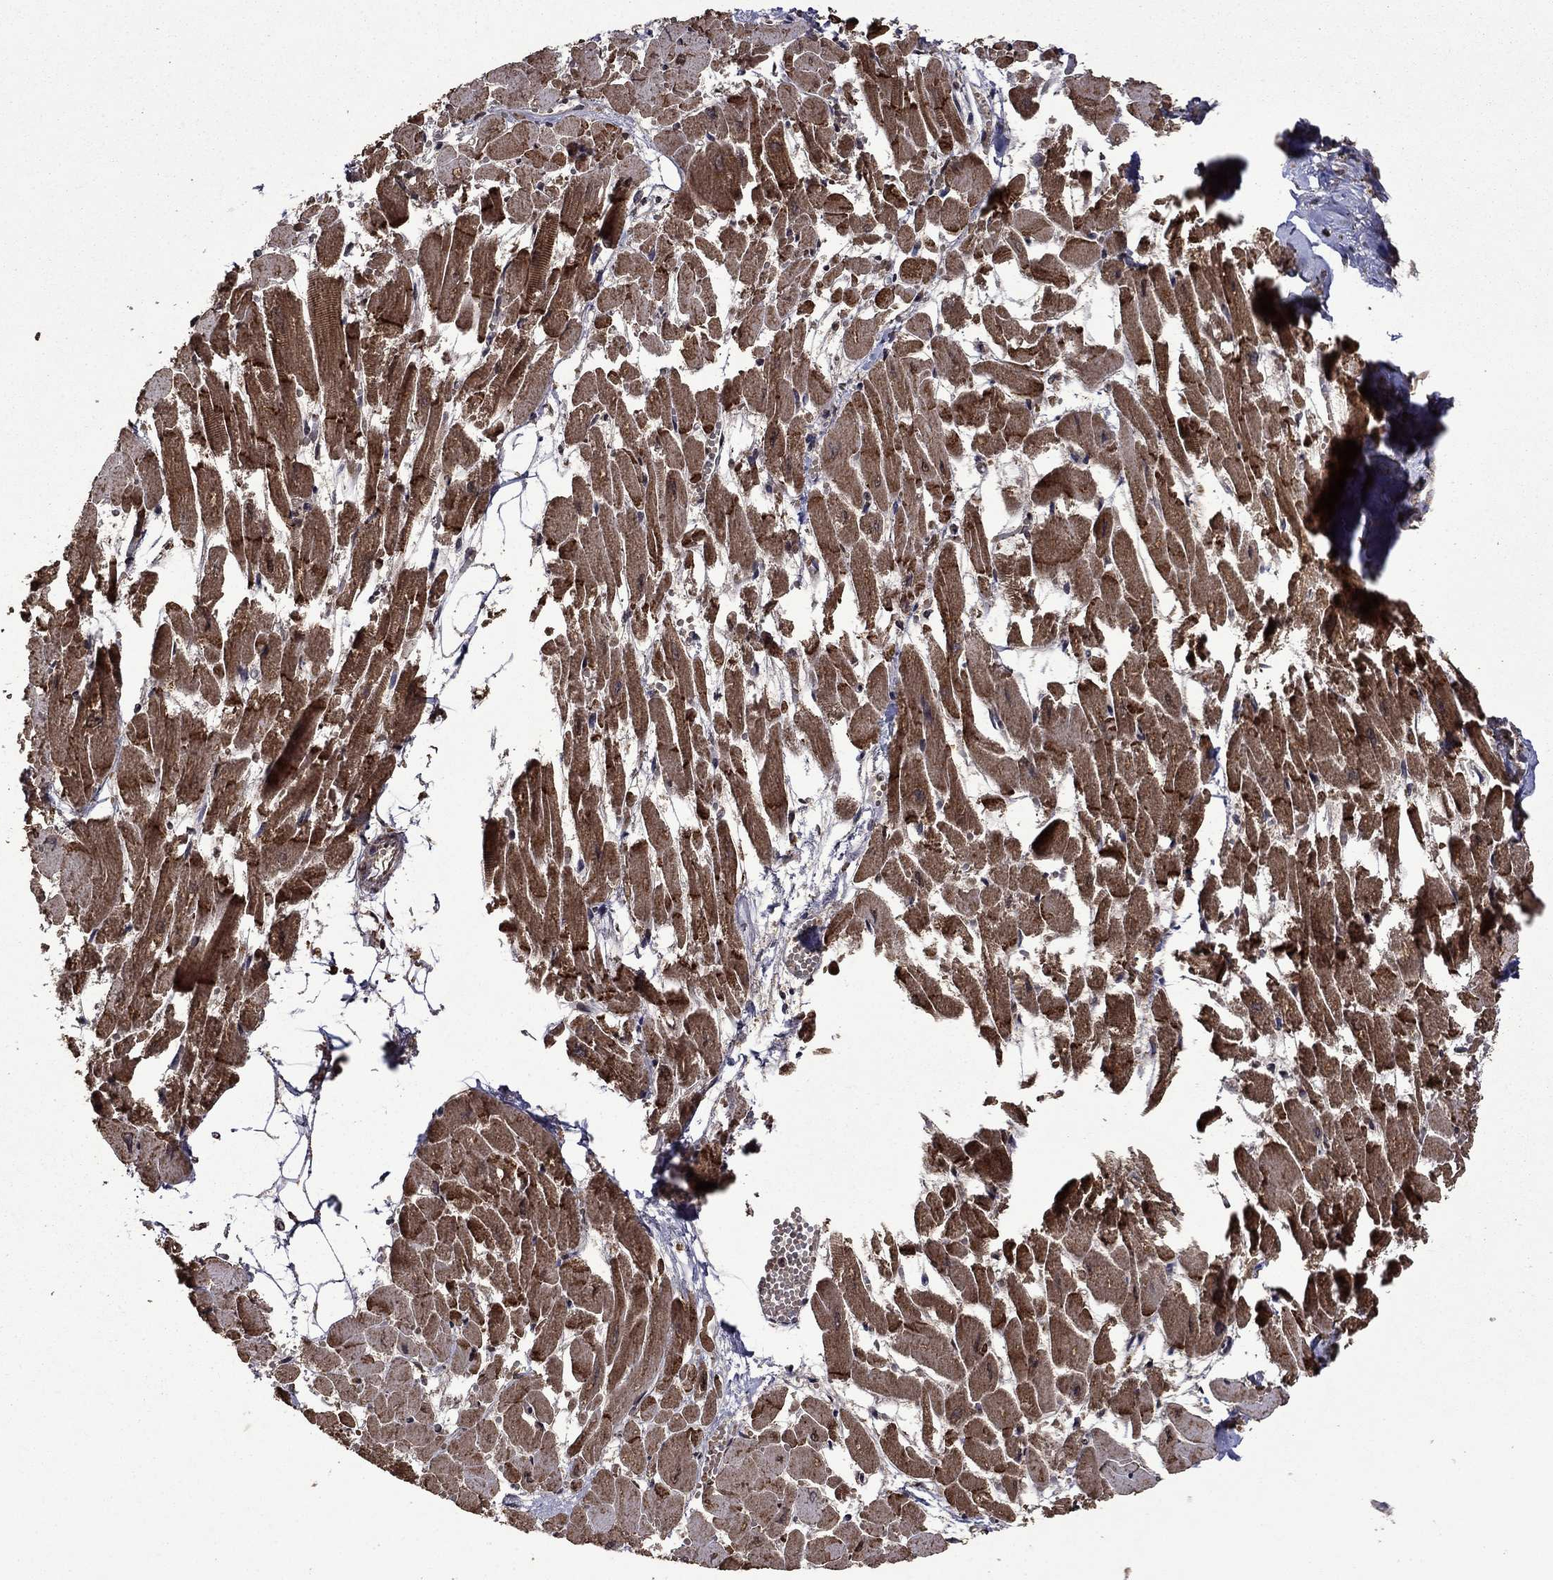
{"staining": {"intensity": "strong", "quantity": ">75%", "location": "cytoplasmic/membranous"}, "tissue": "heart muscle", "cell_type": "Cardiomyocytes", "image_type": "normal", "snomed": [{"axis": "morphology", "description": "Normal tissue, NOS"}, {"axis": "topography", "description": "Heart"}], "caption": "Human heart muscle stained with a brown dye reveals strong cytoplasmic/membranous positive staining in approximately >75% of cardiomyocytes.", "gene": "ITM2B", "patient": {"sex": "female", "age": 52}}